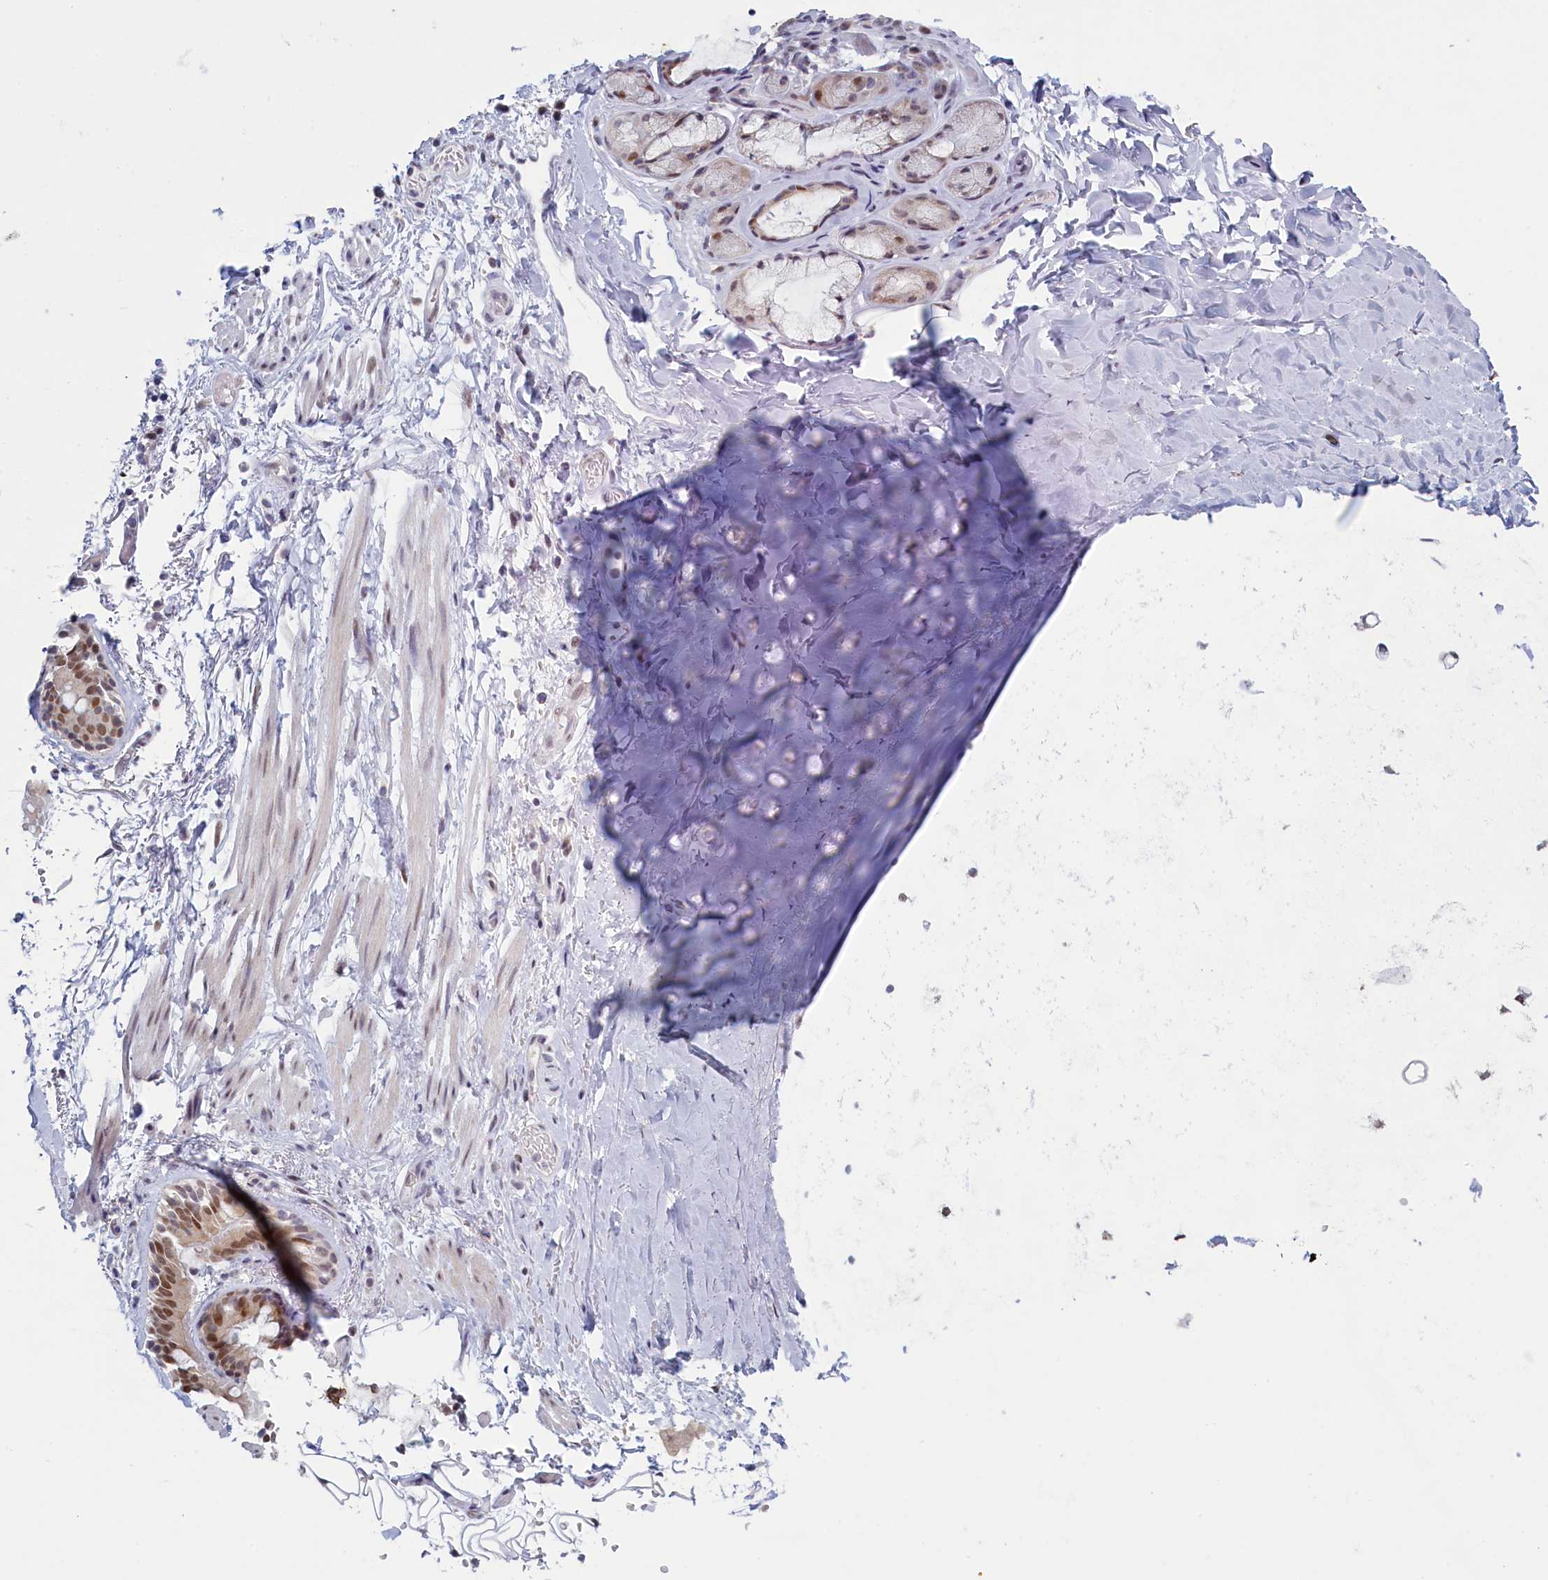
{"staining": {"intensity": "negative", "quantity": "none", "location": "none"}, "tissue": "adipose tissue", "cell_type": "Adipocytes", "image_type": "normal", "snomed": [{"axis": "morphology", "description": "Normal tissue, NOS"}, {"axis": "topography", "description": "Lymph node"}, {"axis": "topography", "description": "Bronchus"}], "caption": "DAB immunohistochemical staining of unremarkable human adipose tissue shows no significant expression in adipocytes.", "gene": "ATF7IP2", "patient": {"sex": "male", "age": 63}}